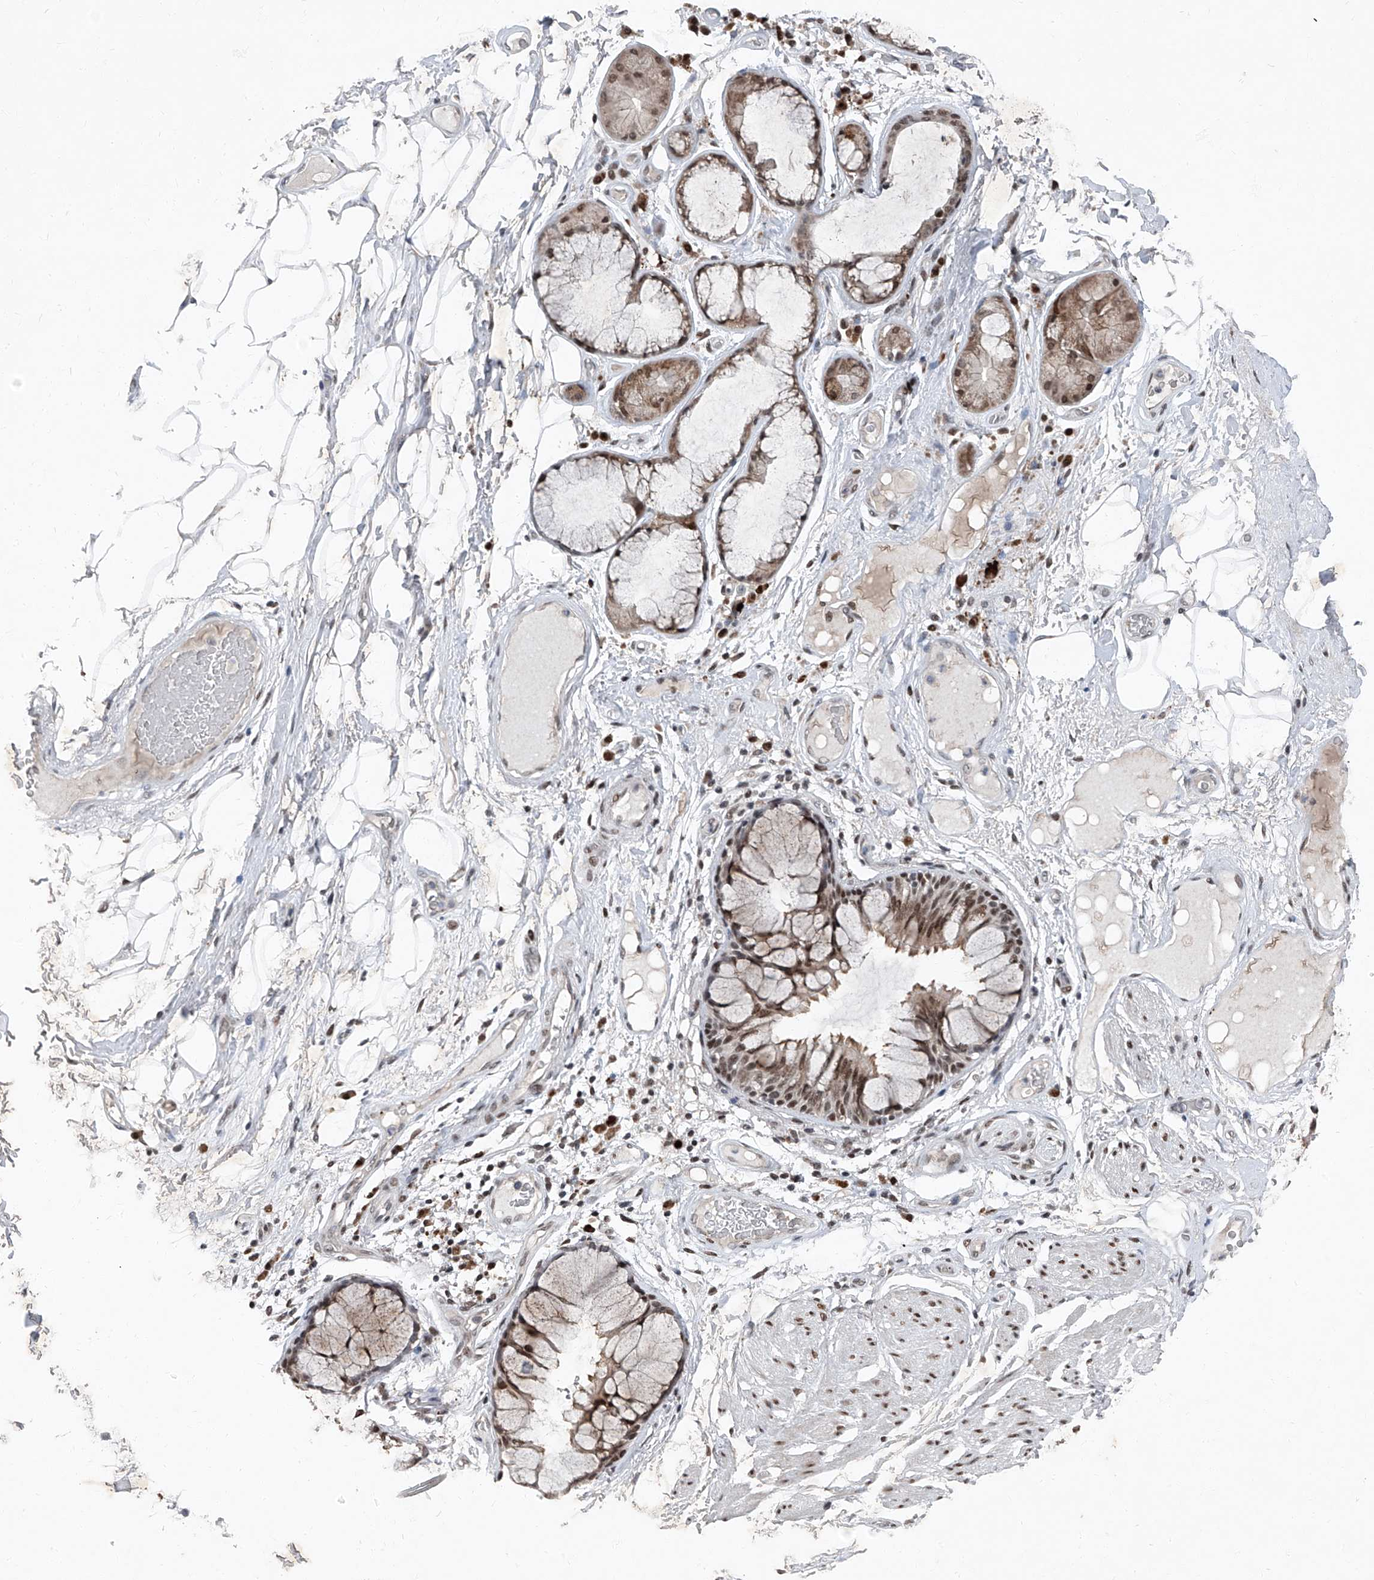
{"staining": {"intensity": "weak", "quantity": "25%-75%", "location": "nuclear"}, "tissue": "adipose tissue", "cell_type": "Adipocytes", "image_type": "normal", "snomed": [{"axis": "morphology", "description": "Normal tissue, NOS"}, {"axis": "topography", "description": "Bronchus"}], "caption": "Adipocytes display low levels of weak nuclear staining in about 25%-75% of cells in benign human adipose tissue.", "gene": "BMI1", "patient": {"sex": "male", "age": 66}}